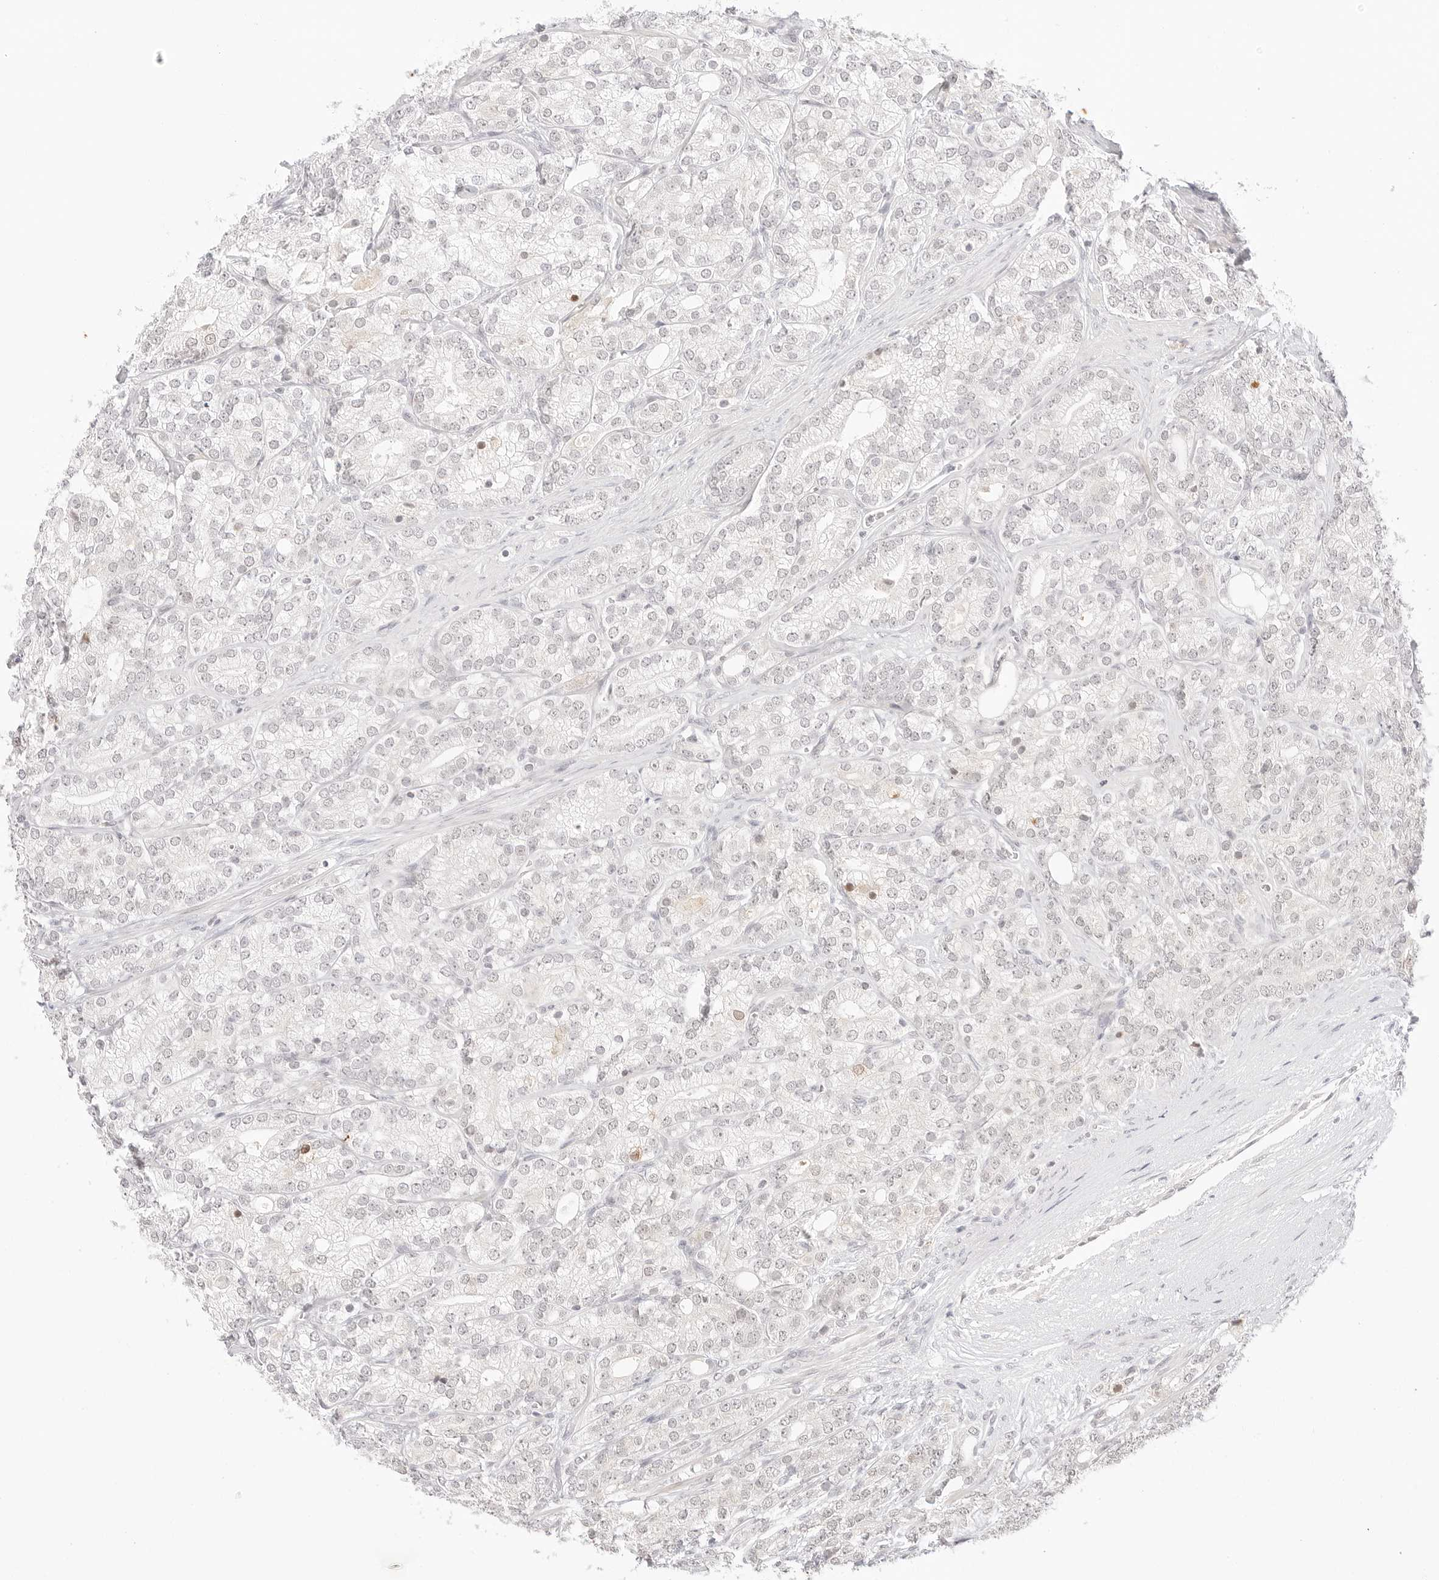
{"staining": {"intensity": "negative", "quantity": "none", "location": "none"}, "tissue": "prostate cancer", "cell_type": "Tumor cells", "image_type": "cancer", "snomed": [{"axis": "morphology", "description": "Adenocarcinoma, High grade"}, {"axis": "topography", "description": "Prostate"}], "caption": "The immunohistochemistry (IHC) photomicrograph has no significant positivity in tumor cells of prostate adenocarcinoma (high-grade) tissue.", "gene": "XKR4", "patient": {"sex": "male", "age": 57}}